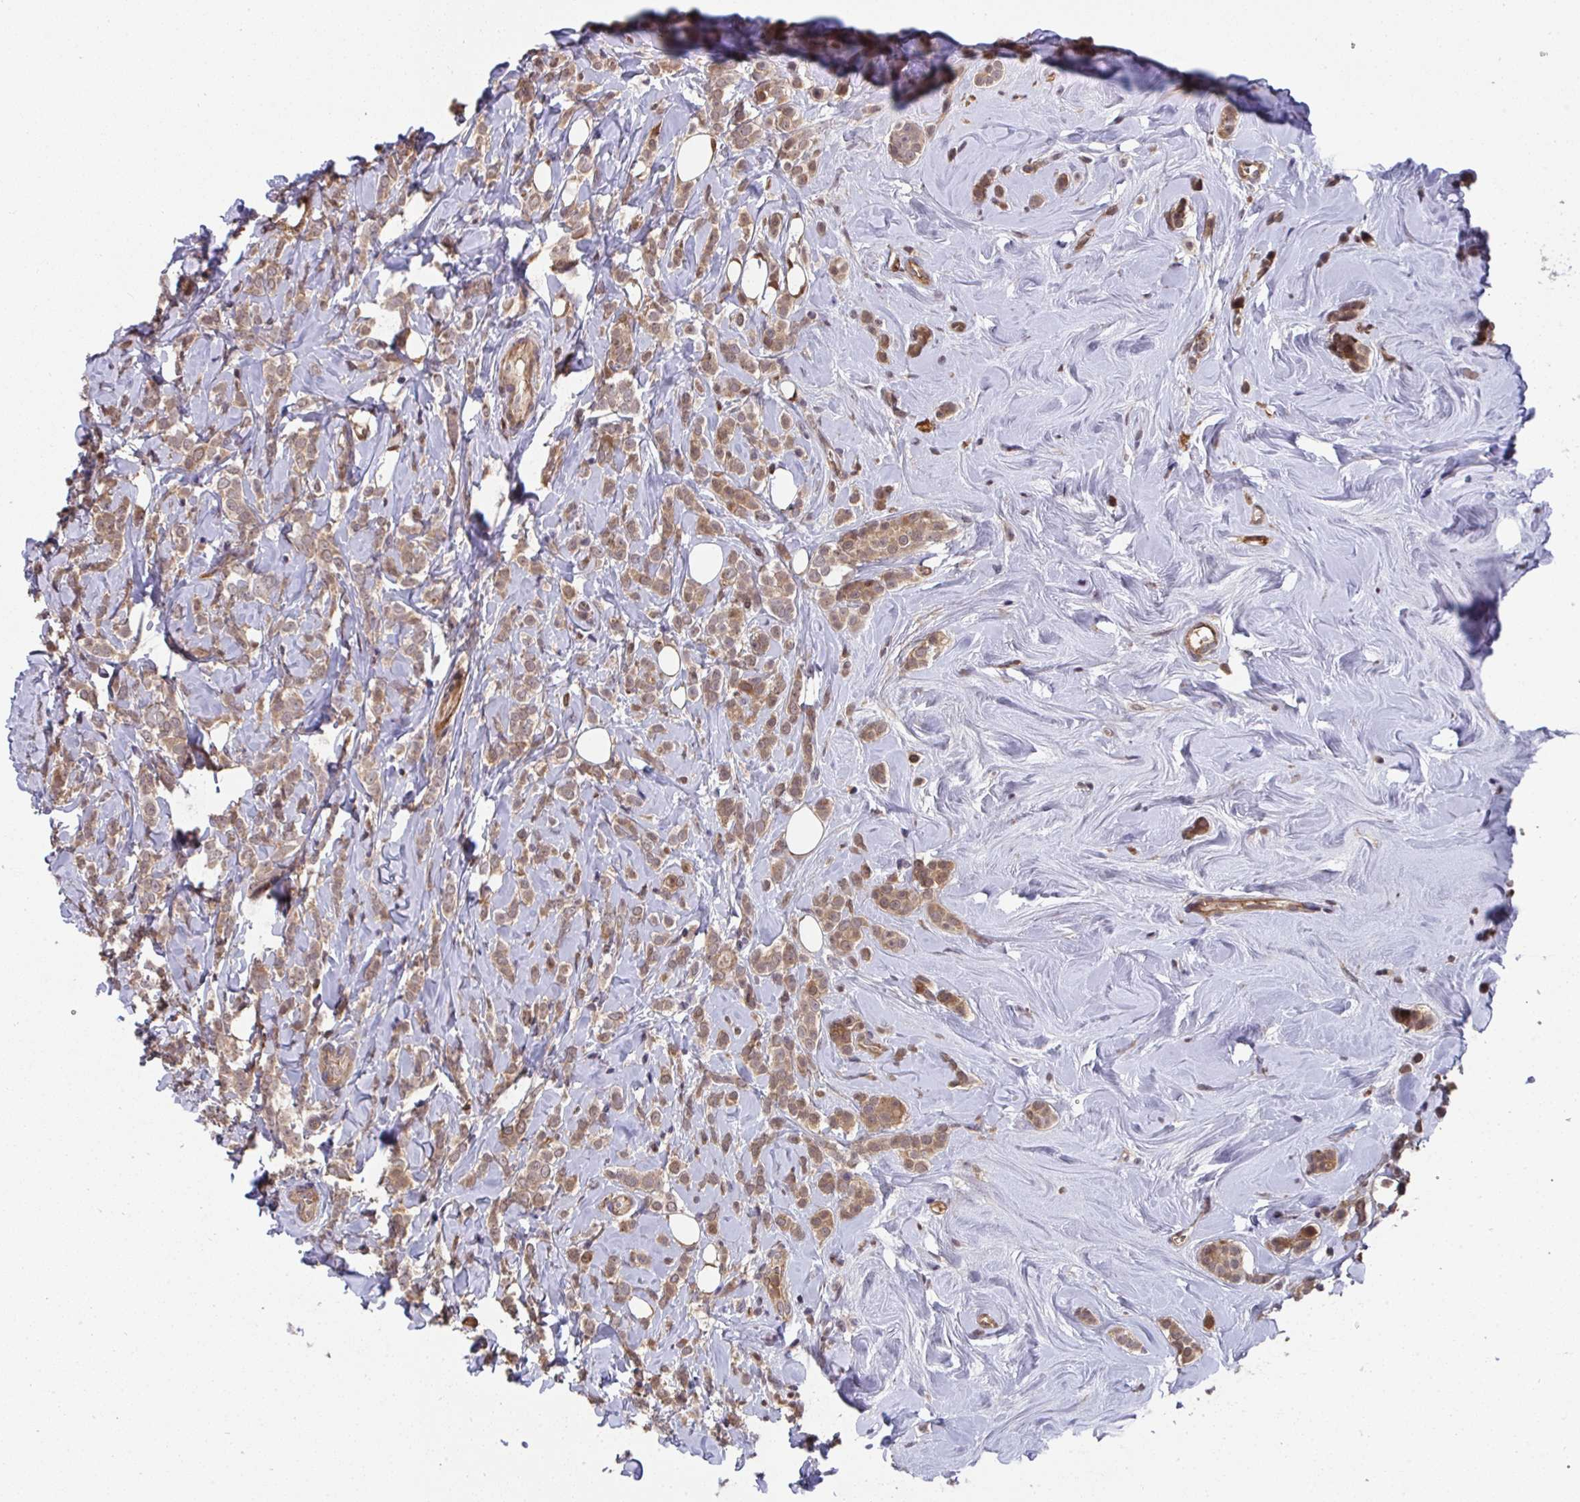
{"staining": {"intensity": "weak", "quantity": ">75%", "location": "cytoplasmic/membranous,nuclear"}, "tissue": "breast cancer", "cell_type": "Tumor cells", "image_type": "cancer", "snomed": [{"axis": "morphology", "description": "Lobular carcinoma"}, {"axis": "topography", "description": "Breast"}], "caption": "Brown immunohistochemical staining in breast cancer exhibits weak cytoplasmic/membranous and nuclear staining in approximately >75% of tumor cells.", "gene": "TIGAR", "patient": {"sex": "female", "age": 49}}